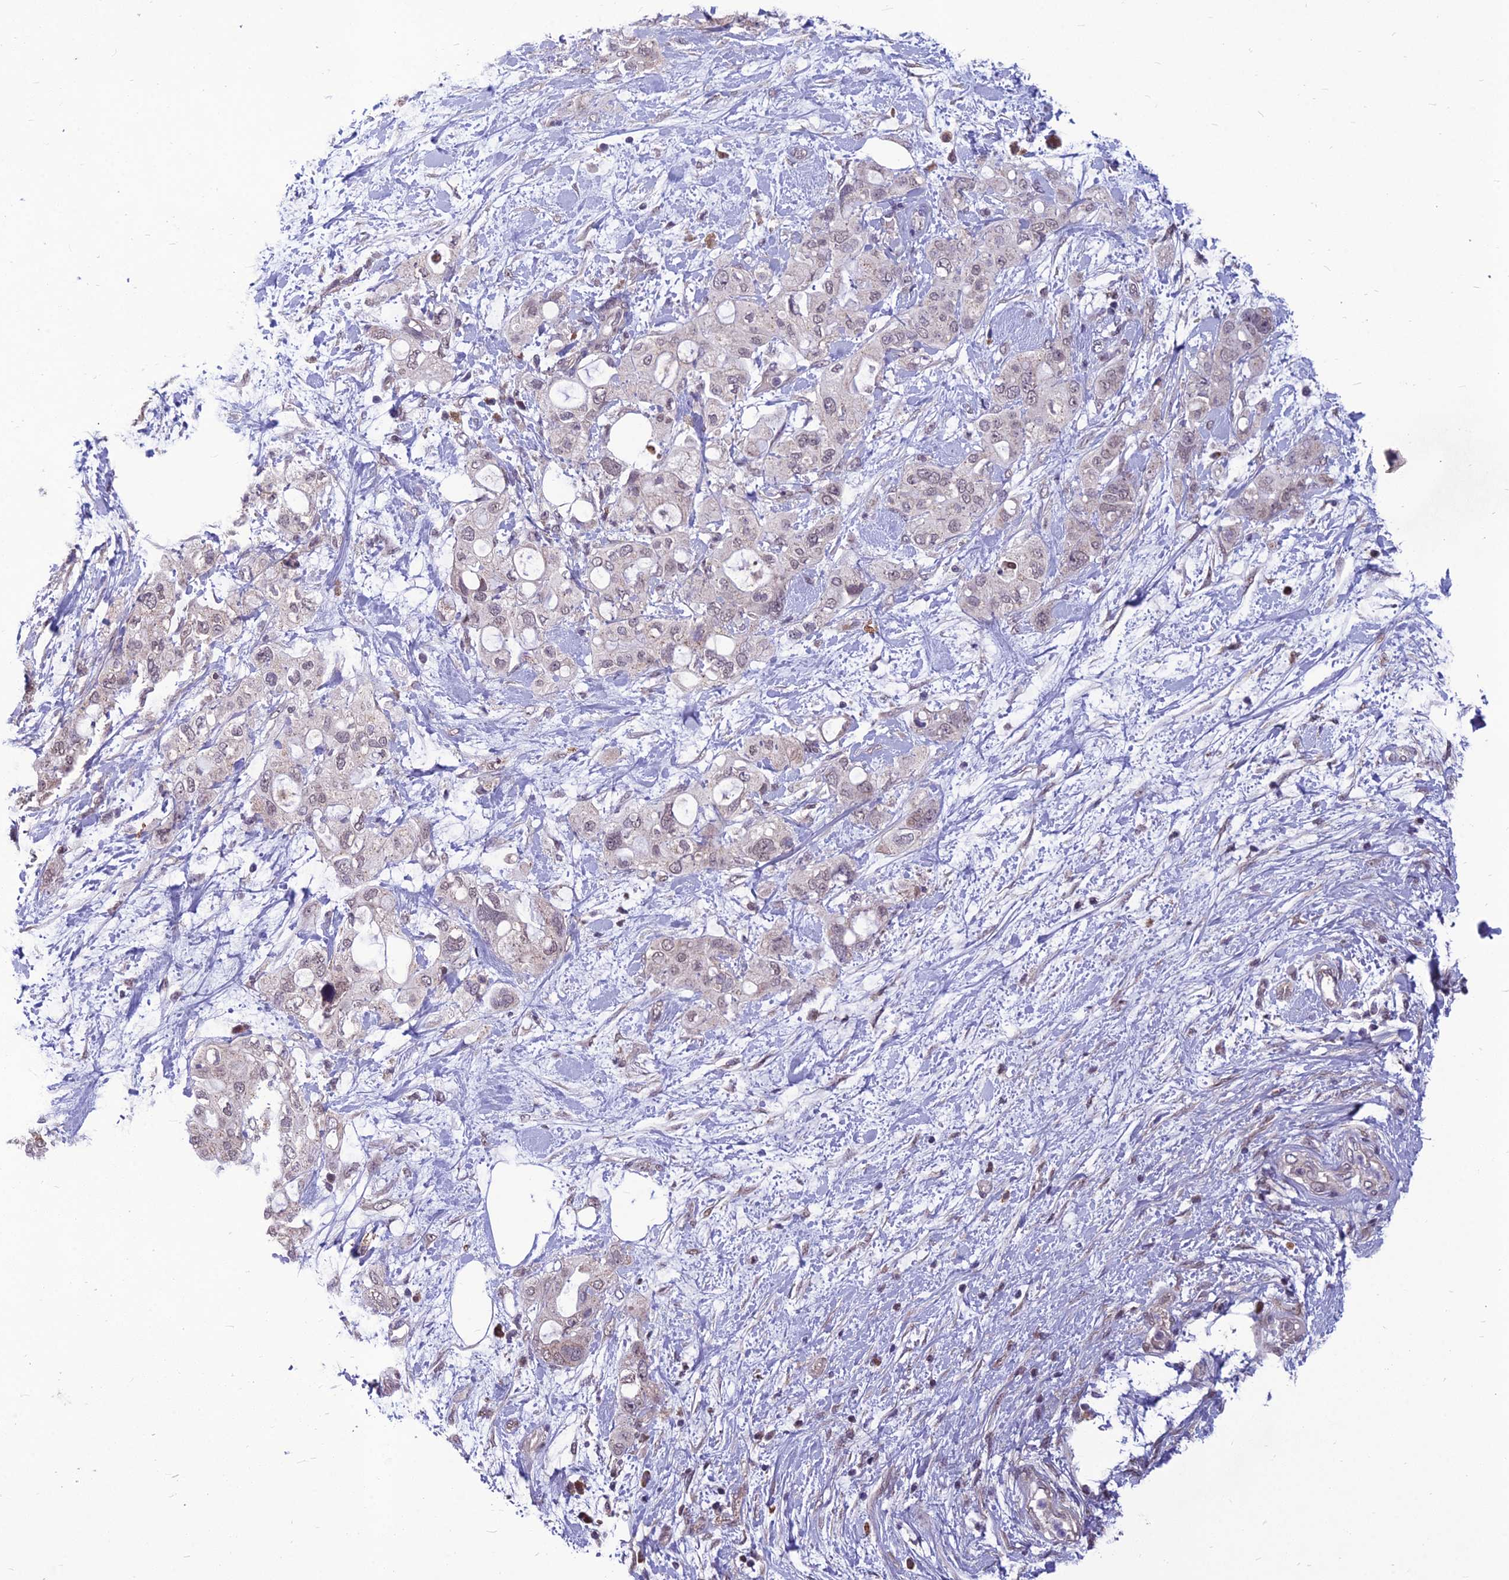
{"staining": {"intensity": "negative", "quantity": "none", "location": "none"}, "tissue": "pancreatic cancer", "cell_type": "Tumor cells", "image_type": "cancer", "snomed": [{"axis": "morphology", "description": "Inflammation, NOS"}, {"axis": "morphology", "description": "Adenocarcinoma, NOS"}, {"axis": "topography", "description": "Pancreas"}], "caption": "This is an IHC image of pancreatic cancer. There is no positivity in tumor cells.", "gene": "FBRS", "patient": {"sex": "female", "age": 56}}